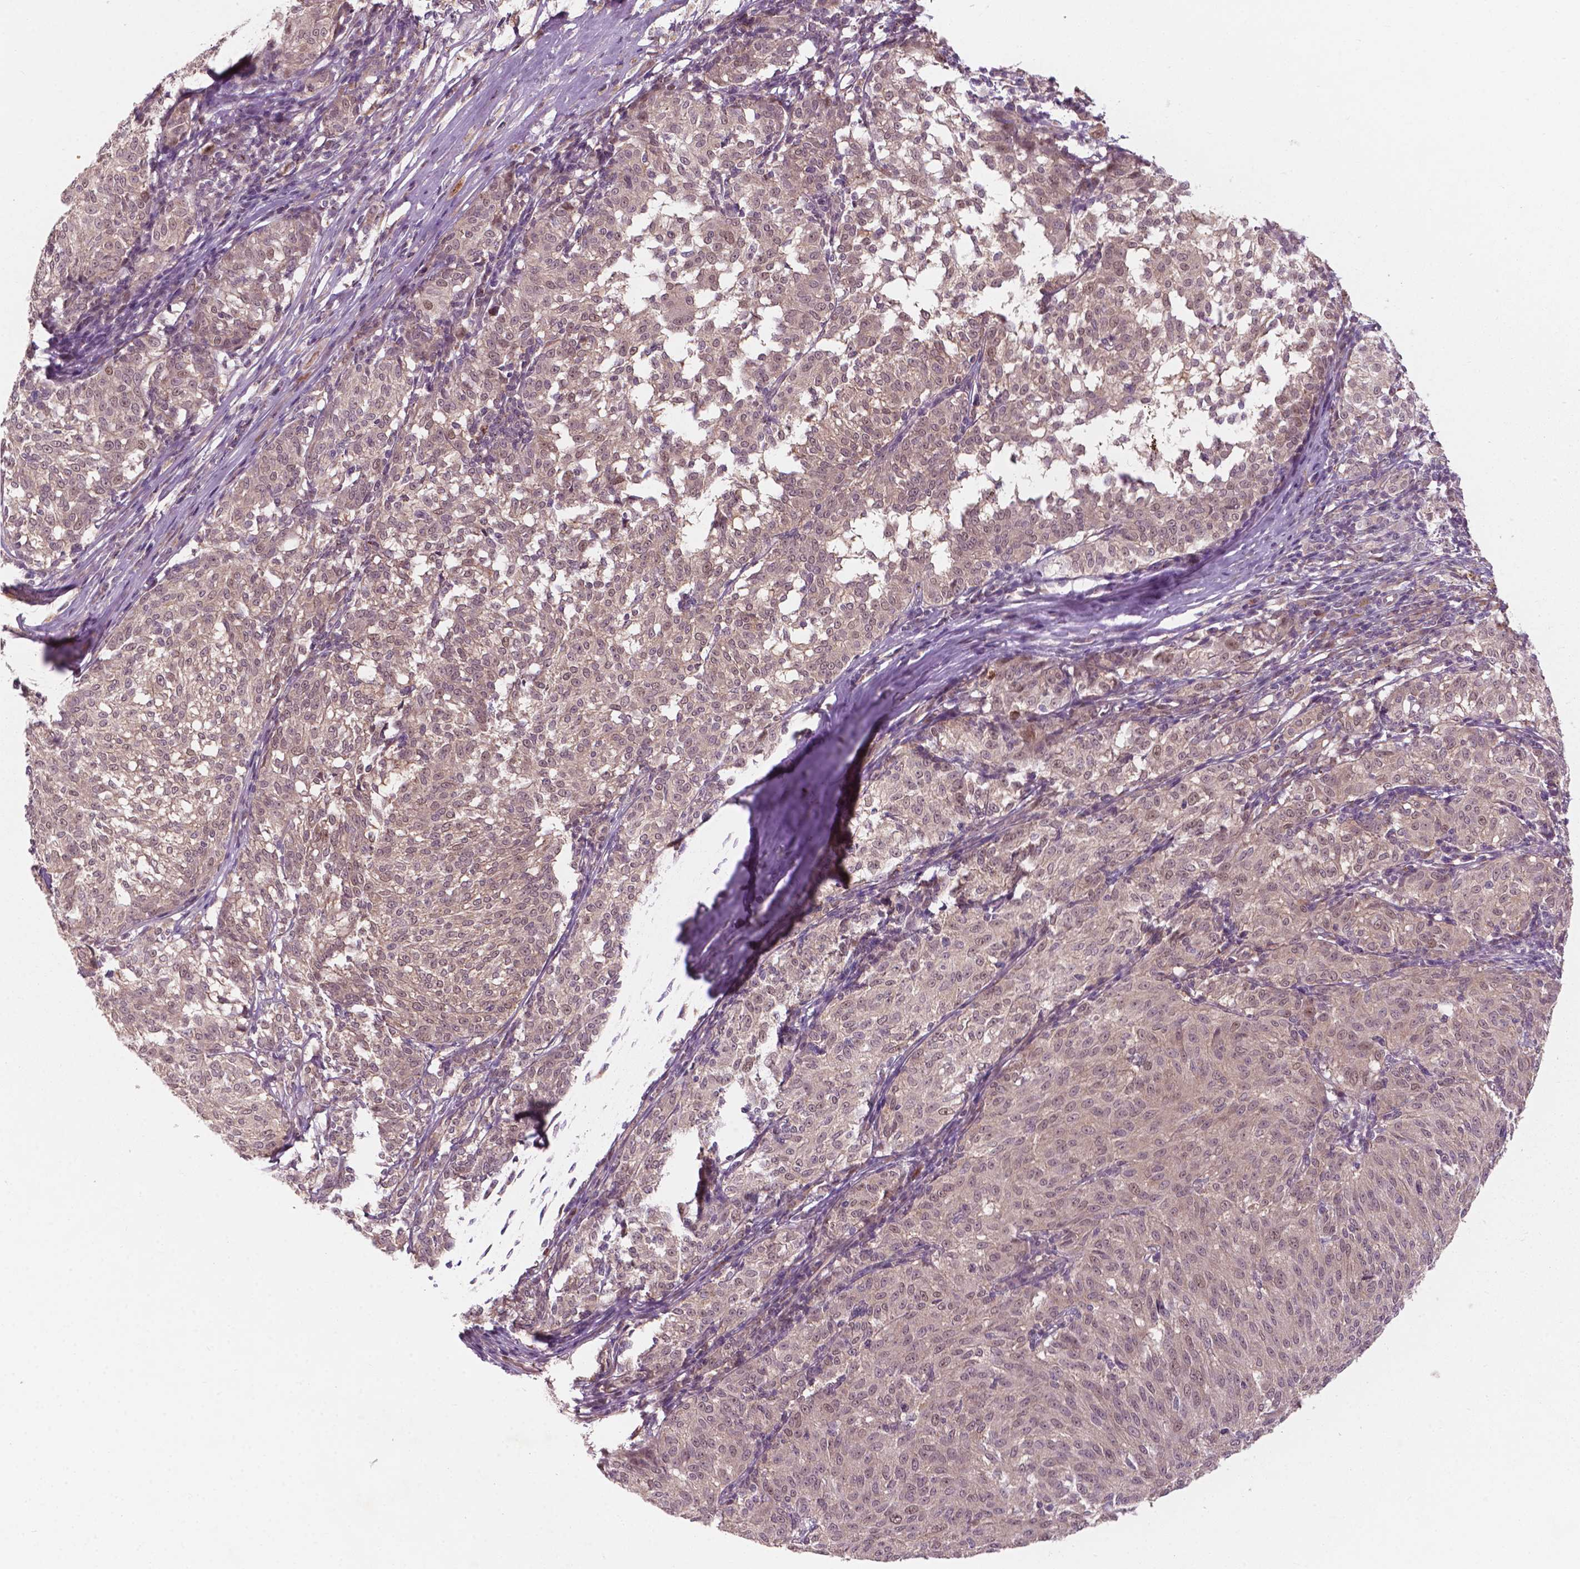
{"staining": {"intensity": "weak", "quantity": ">75%", "location": "nuclear"}, "tissue": "melanoma", "cell_type": "Tumor cells", "image_type": "cancer", "snomed": [{"axis": "morphology", "description": "Malignant melanoma, NOS"}, {"axis": "topography", "description": "Skin"}], "caption": "Melanoma stained with a protein marker shows weak staining in tumor cells.", "gene": "NFAT5", "patient": {"sex": "female", "age": 72}}